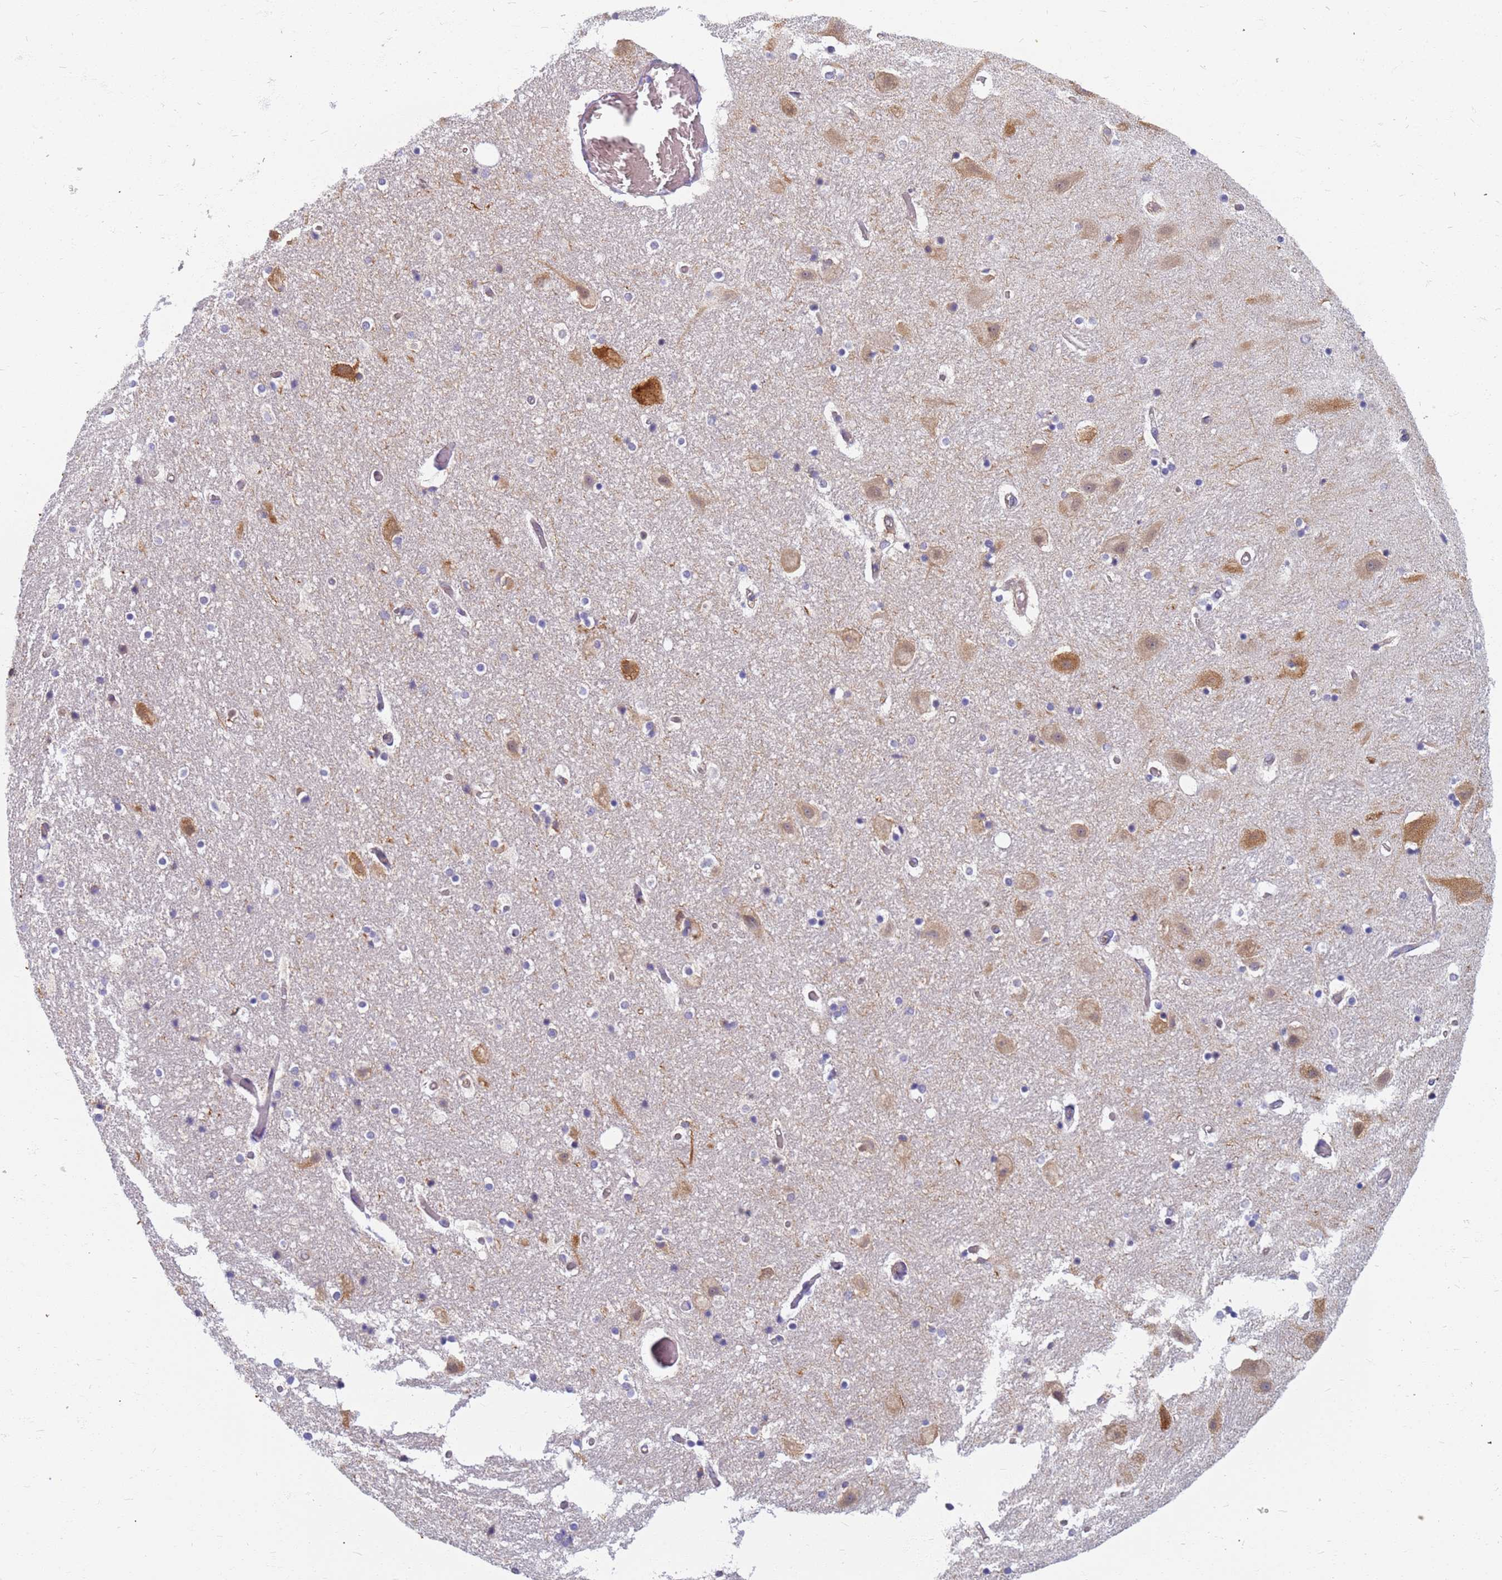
{"staining": {"intensity": "weak", "quantity": "<25%", "location": "cytoplasmic/membranous"}, "tissue": "hippocampus", "cell_type": "Glial cells", "image_type": "normal", "snomed": [{"axis": "morphology", "description": "Normal tissue, NOS"}, {"axis": "topography", "description": "Hippocampus"}], "caption": "Glial cells show no significant expression in normal hippocampus. (DAB immunohistochemistry (IHC) with hematoxylin counter stain).", "gene": "EEA1", "patient": {"sex": "female", "age": 52}}